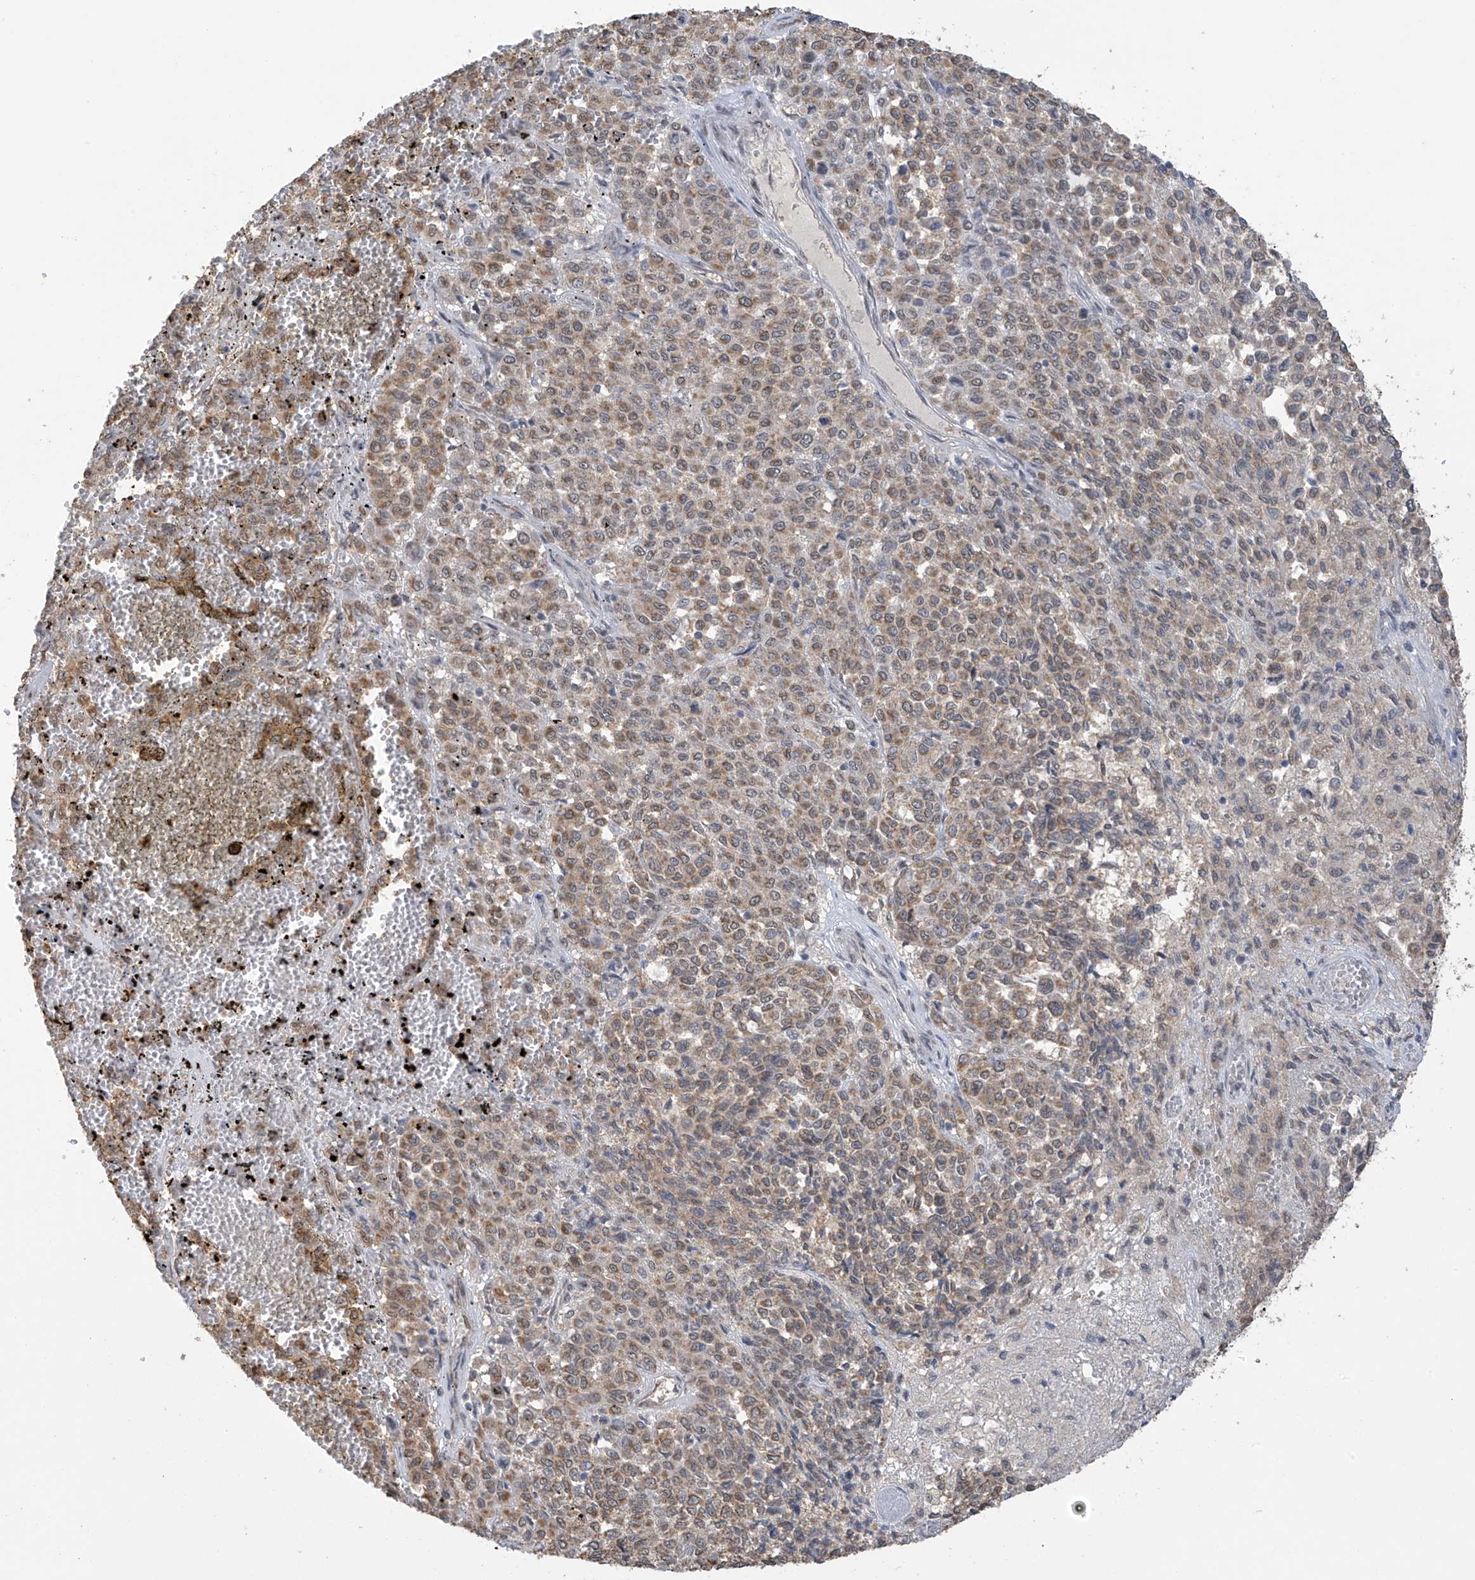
{"staining": {"intensity": "moderate", "quantity": ">75%", "location": "cytoplasmic/membranous,nuclear"}, "tissue": "melanoma", "cell_type": "Tumor cells", "image_type": "cancer", "snomed": [{"axis": "morphology", "description": "Malignant melanoma, Metastatic site"}, {"axis": "topography", "description": "Pancreas"}], "caption": "This is a histology image of immunohistochemistry (IHC) staining of melanoma, which shows moderate expression in the cytoplasmic/membranous and nuclear of tumor cells.", "gene": "KIAA1522", "patient": {"sex": "female", "age": 30}}